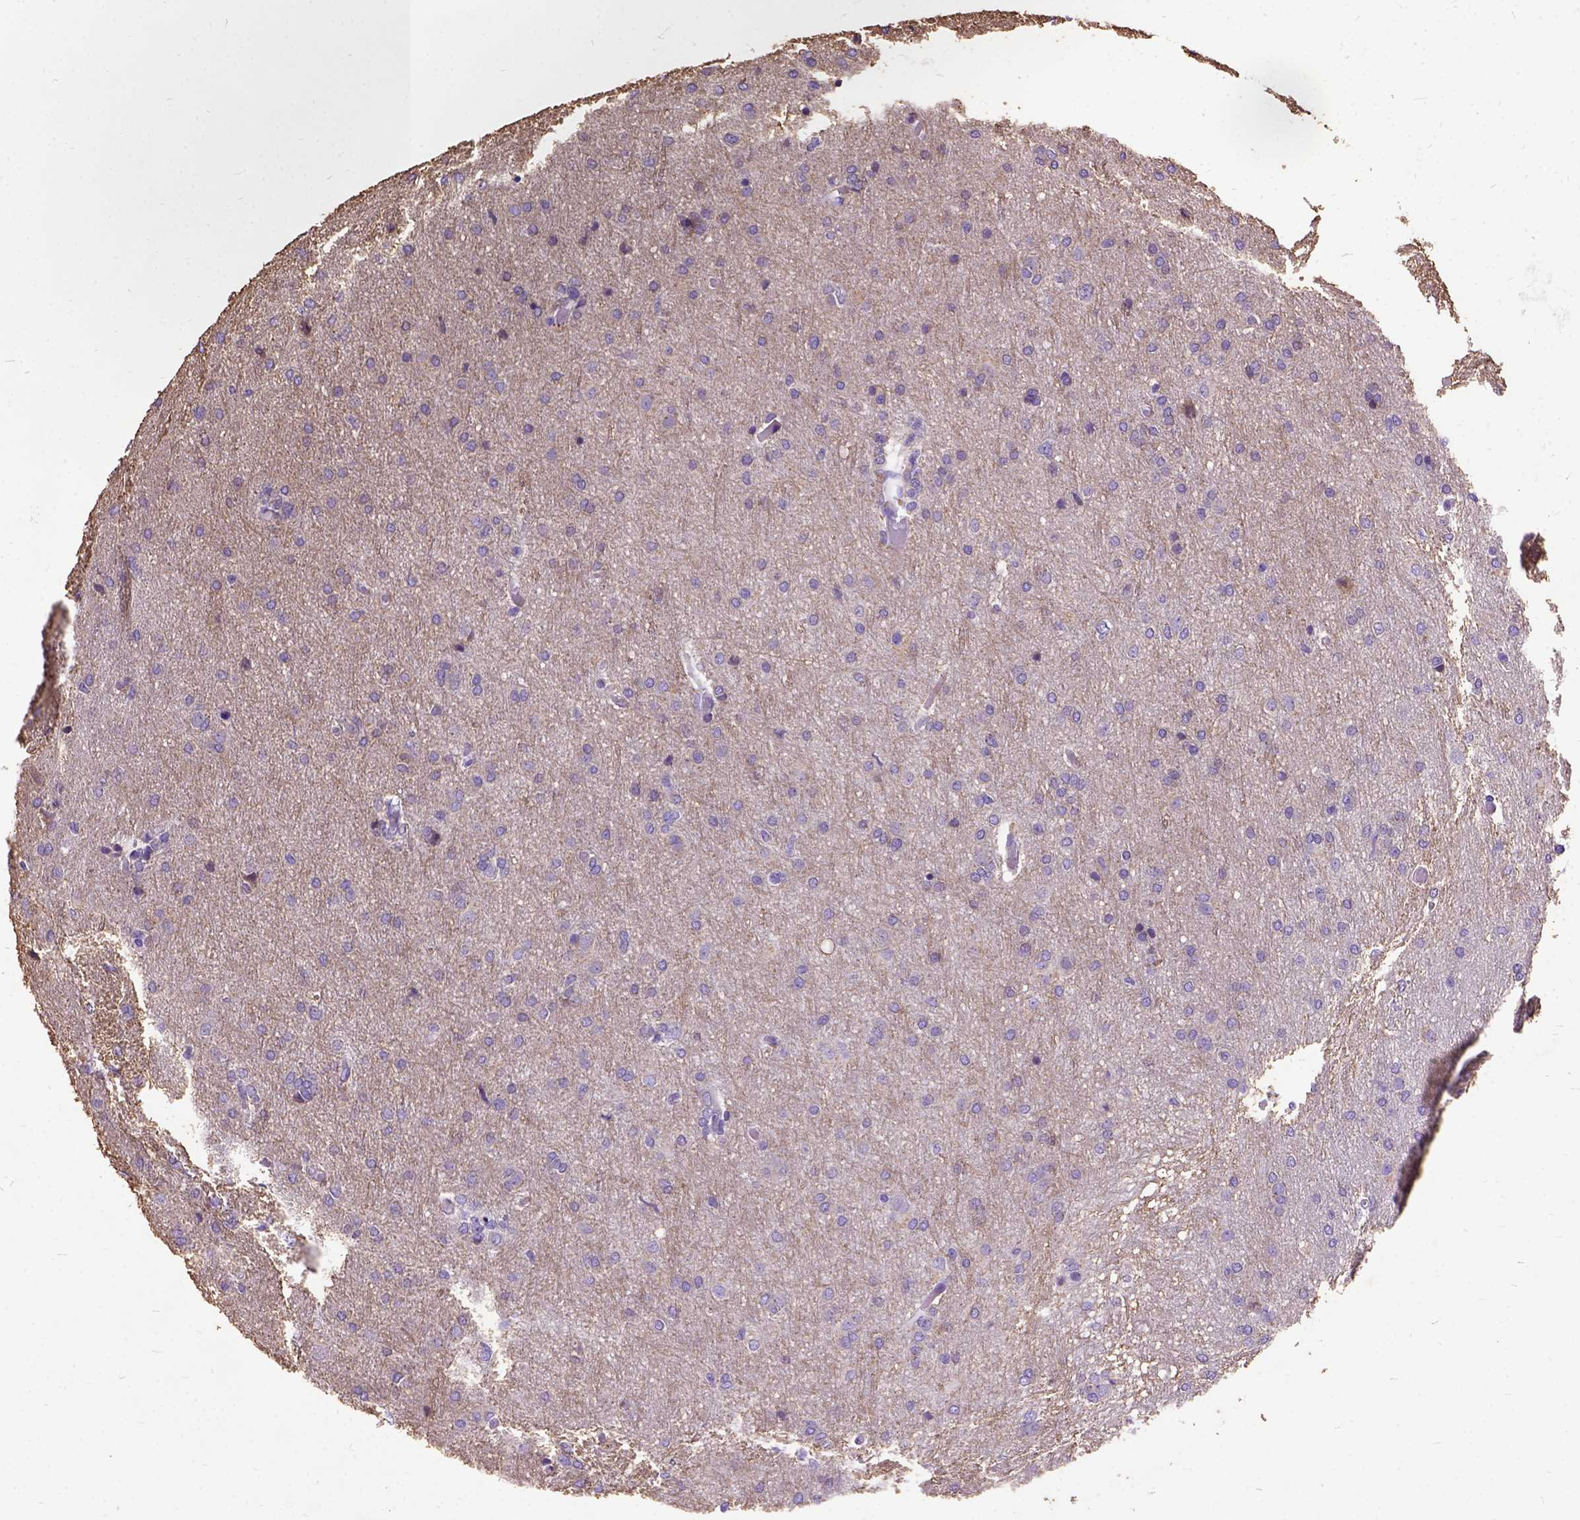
{"staining": {"intensity": "negative", "quantity": "none", "location": "none"}, "tissue": "glioma", "cell_type": "Tumor cells", "image_type": "cancer", "snomed": [{"axis": "morphology", "description": "Glioma, malignant, High grade"}, {"axis": "topography", "description": "Brain"}], "caption": "Malignant high-grade glioma was stained to show a protein in brown. There is no significant staining in tumor cells.", "gene": "CFAP54", "patient": {"sex": "male", "age": 68}}